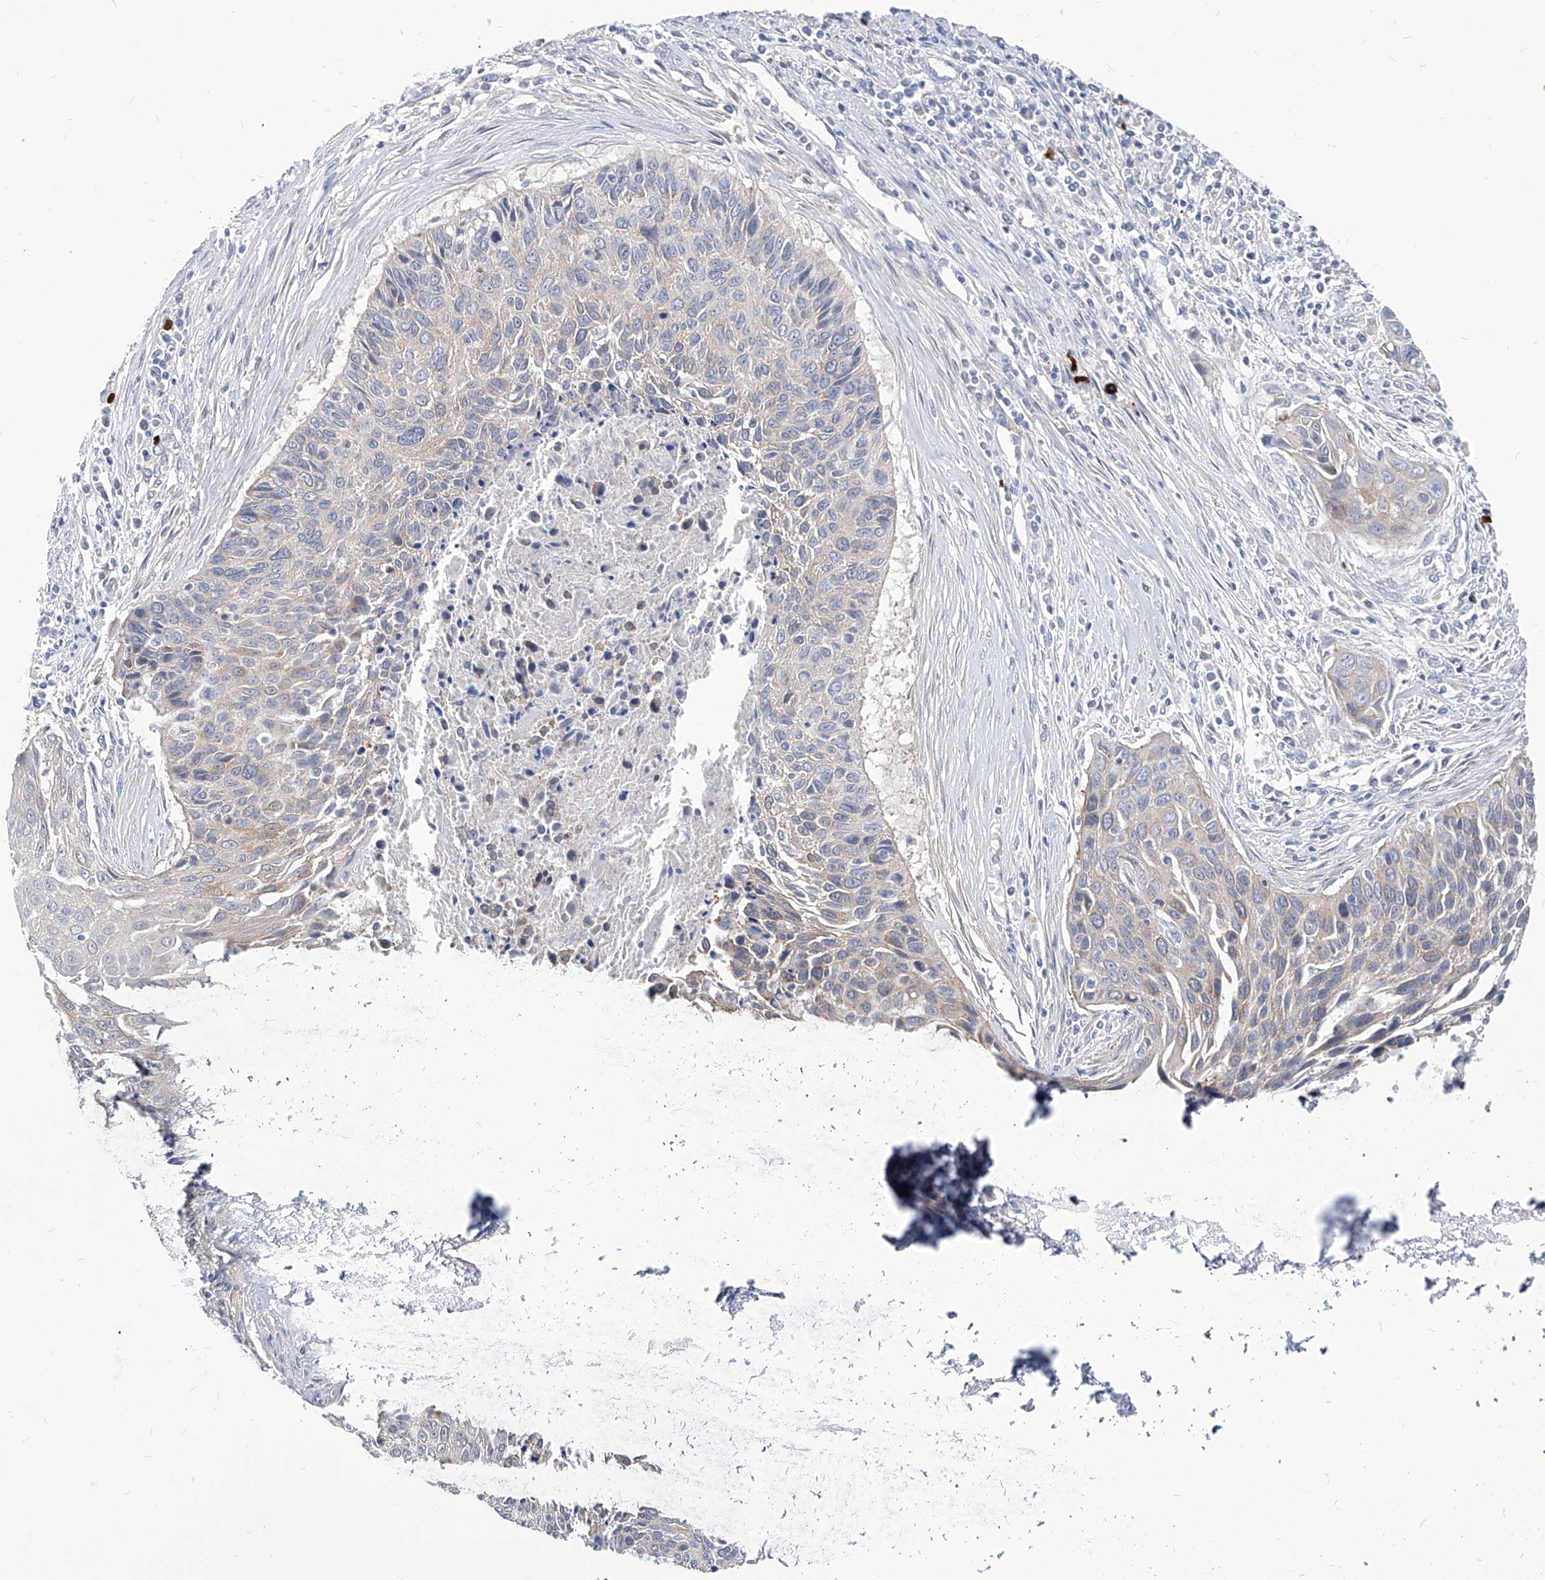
{"staining": {"intensity": "negative", "quantity": "none", "location": "none"}, "tissue": "cervical cancer", "cell_type": "Tumor cells", "image_type": "cancer", "snomed": [{"axis": "morphology", "description": "Squamous cell carcinoma, NOS"}, {"axis": "topography", "description": "Cervix"}], "caption": "An immunohistochemistry (IHC) image of squamous cell carcinoma (cervical) is shown. There is no staining in tumor cells of squamous cell carcinoma (cervical). (Immunohistochemistry, brightfield microscopy, high magnification).", "gene": "AKAP10", "patient": {"sex": "female", "age": 55}}